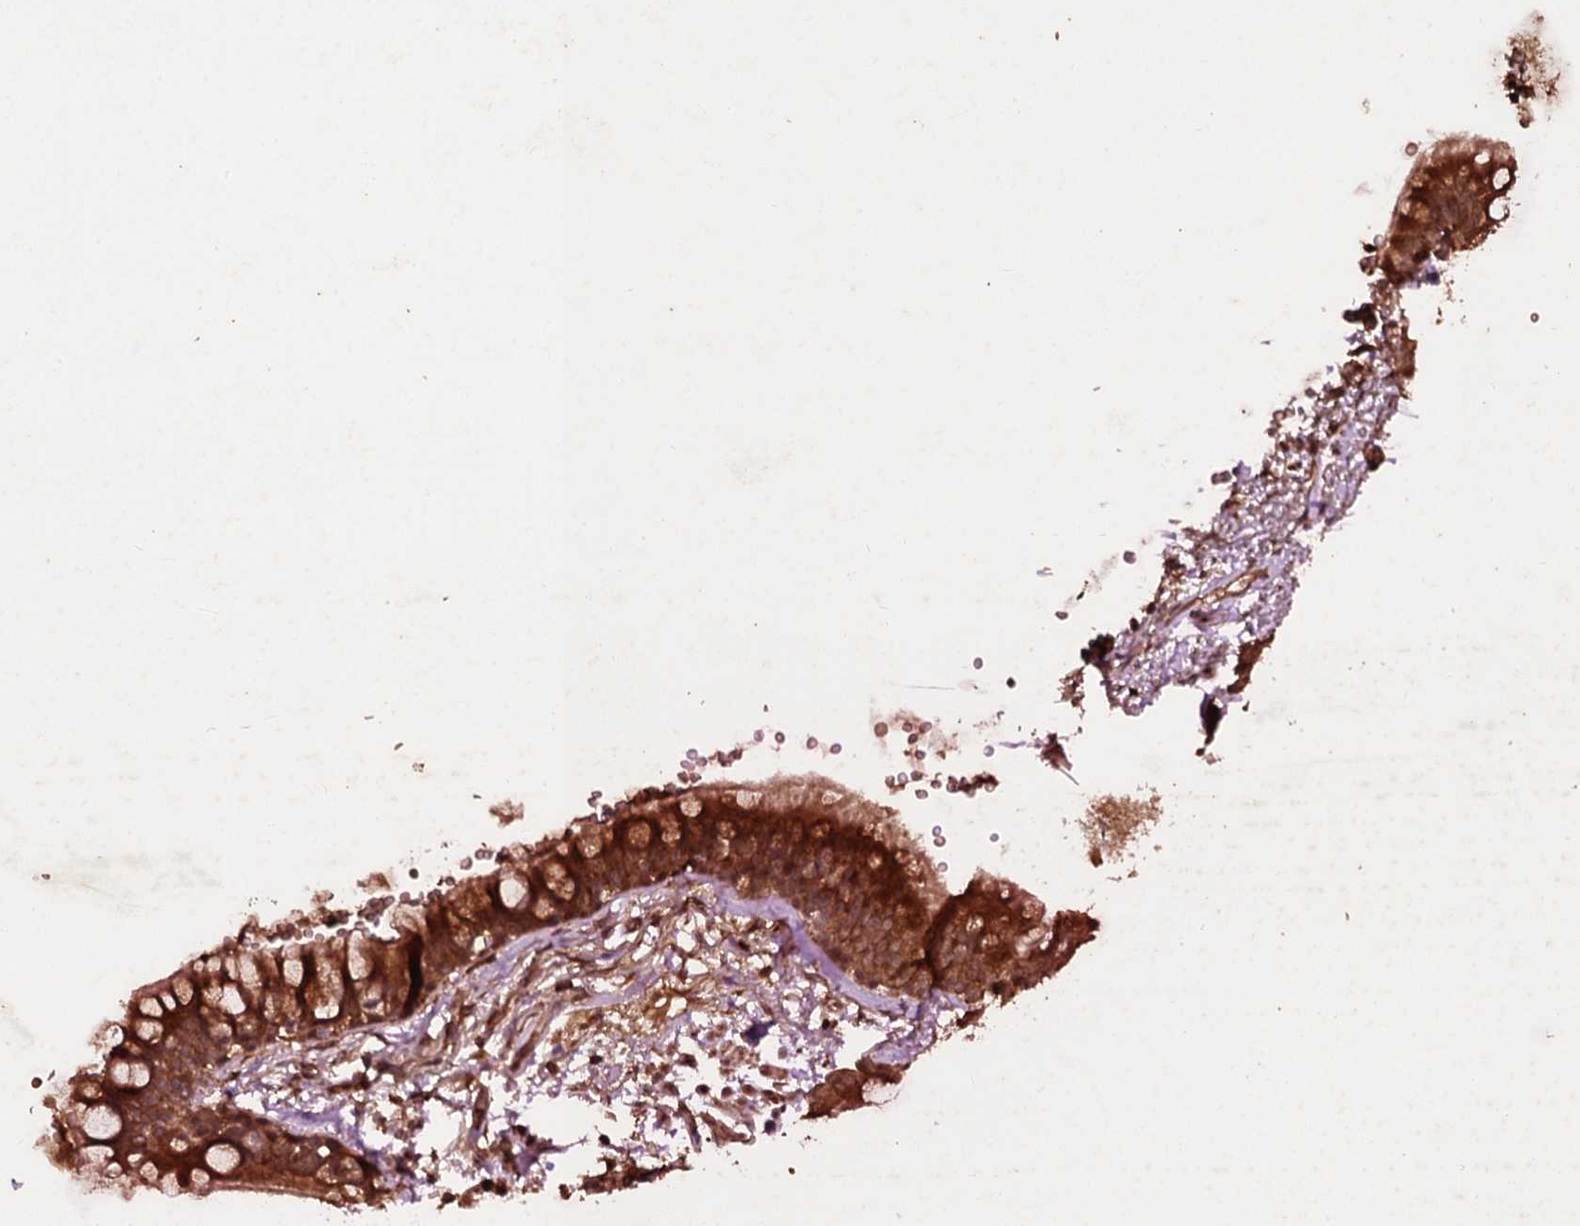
{"staining": {"intensity": "strong", "quantity": "25%-75%", "location": "cytoplasmic/membranous"}, "tissue": "adipose tissue", "cell_type": "Adipocytes", "image_type": "normal", "snomed": [{"axis": "morphology", "description": "Normal tissue, NOS"}, {"axis": "topography", "description": "Lymph node"}, {"axis": "topography", "description": "Bronchus"}], "caption": "Human adipose tissue stained for a protein (brown) shows strong cytoplasmic/membranous positive staining in about 25%-75% of adipocytes.", "gene": "ADGRG3", "patient": {"sex": "male", "age": 63}}